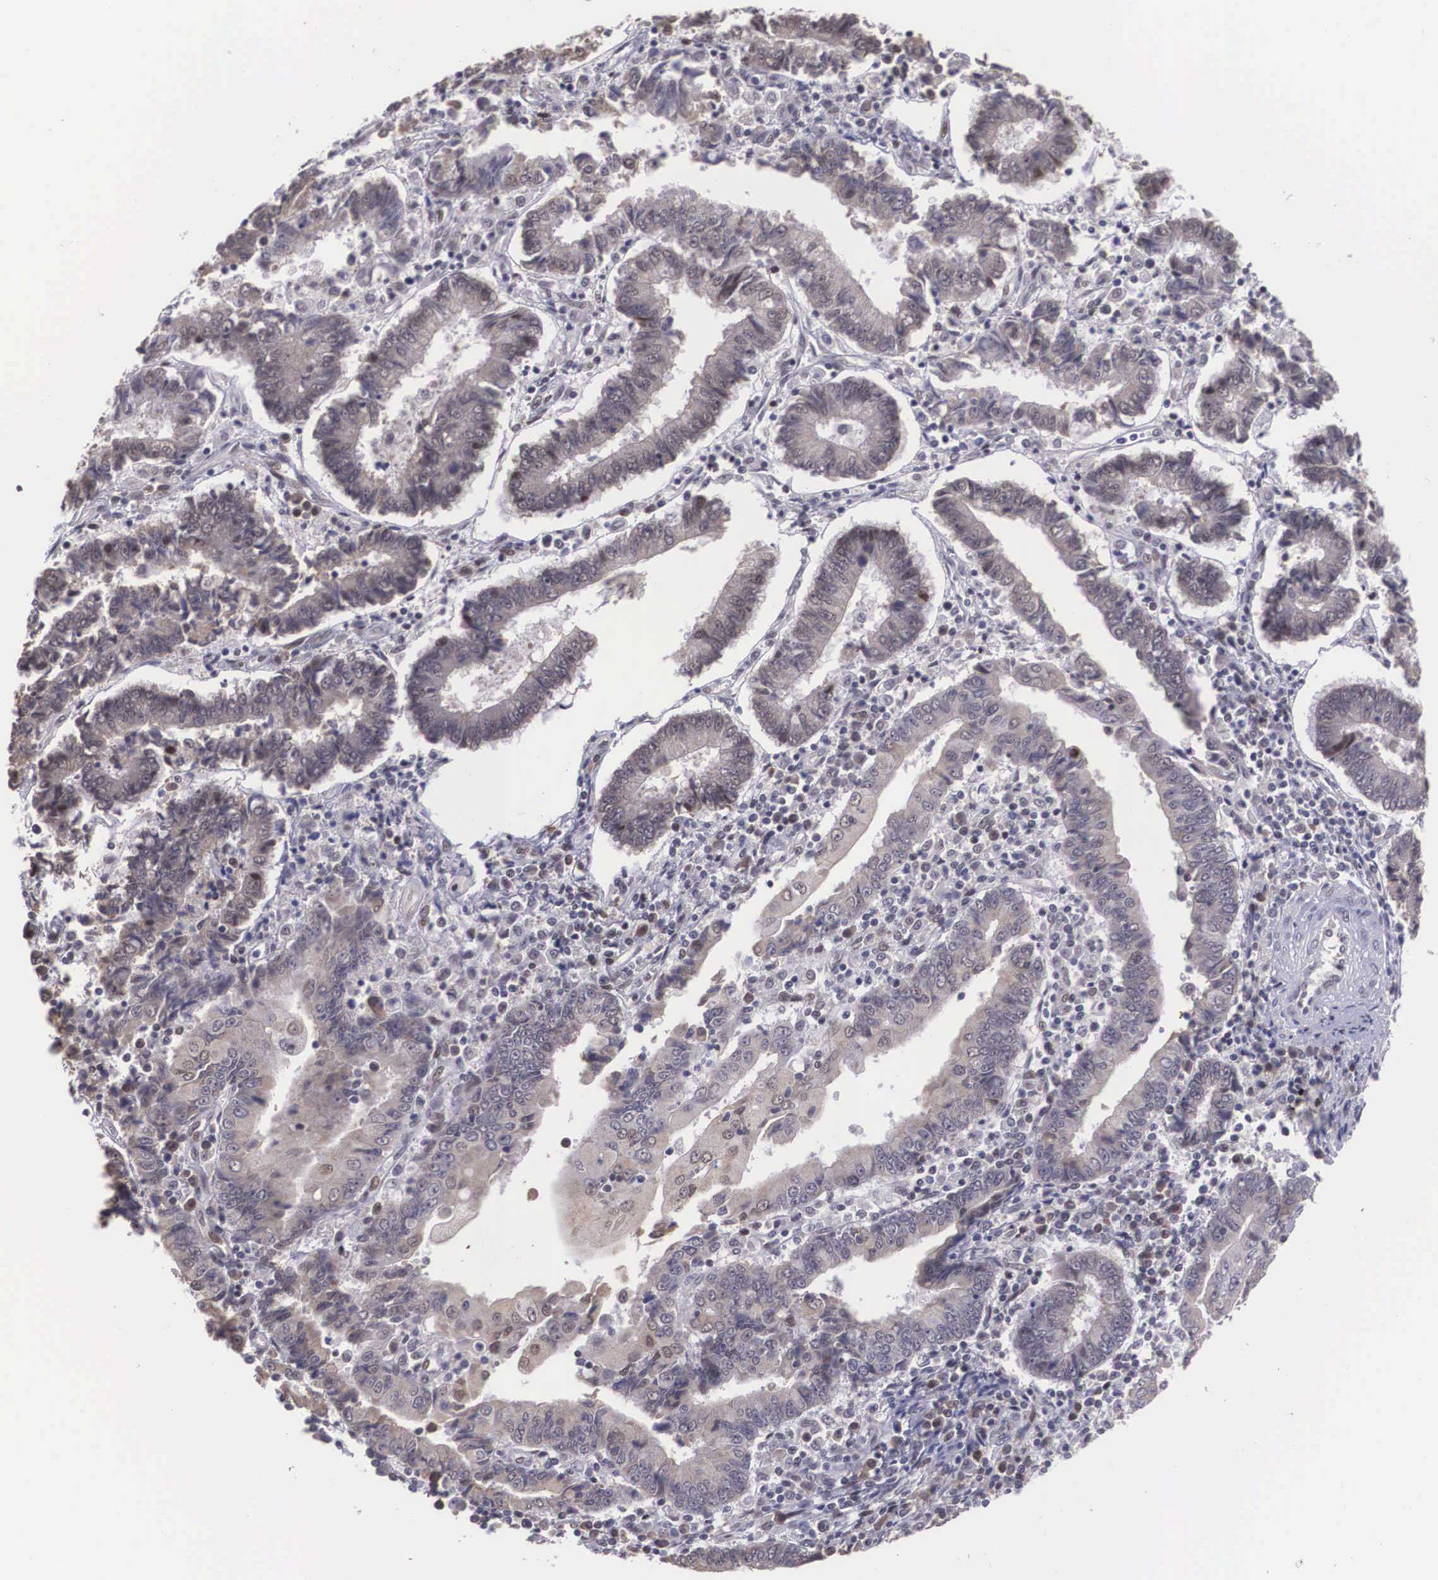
{"staining": {"intensity": "weak", "quantity": "<25%", "location": "cytoplasmic/membranous"}, "tissue": "endometrial cancer", "cell_type": "Tumor cells", "image_type": "cancer", "snomed": [{"axis": "morphology", "description": "Adenocarcinoma, NOS"}, {"axis": "topography", "description": "Endometrium"}], "caption": "Immunohistochemistry (IHC) micrograph of neoplastic tissue: adenocarcinoma (endometrial) stained with DAB exhibits no significant protein staining in tumor cells.", "gene": "SLC25A21", "patient": {"sex": "female", "age": 75}}